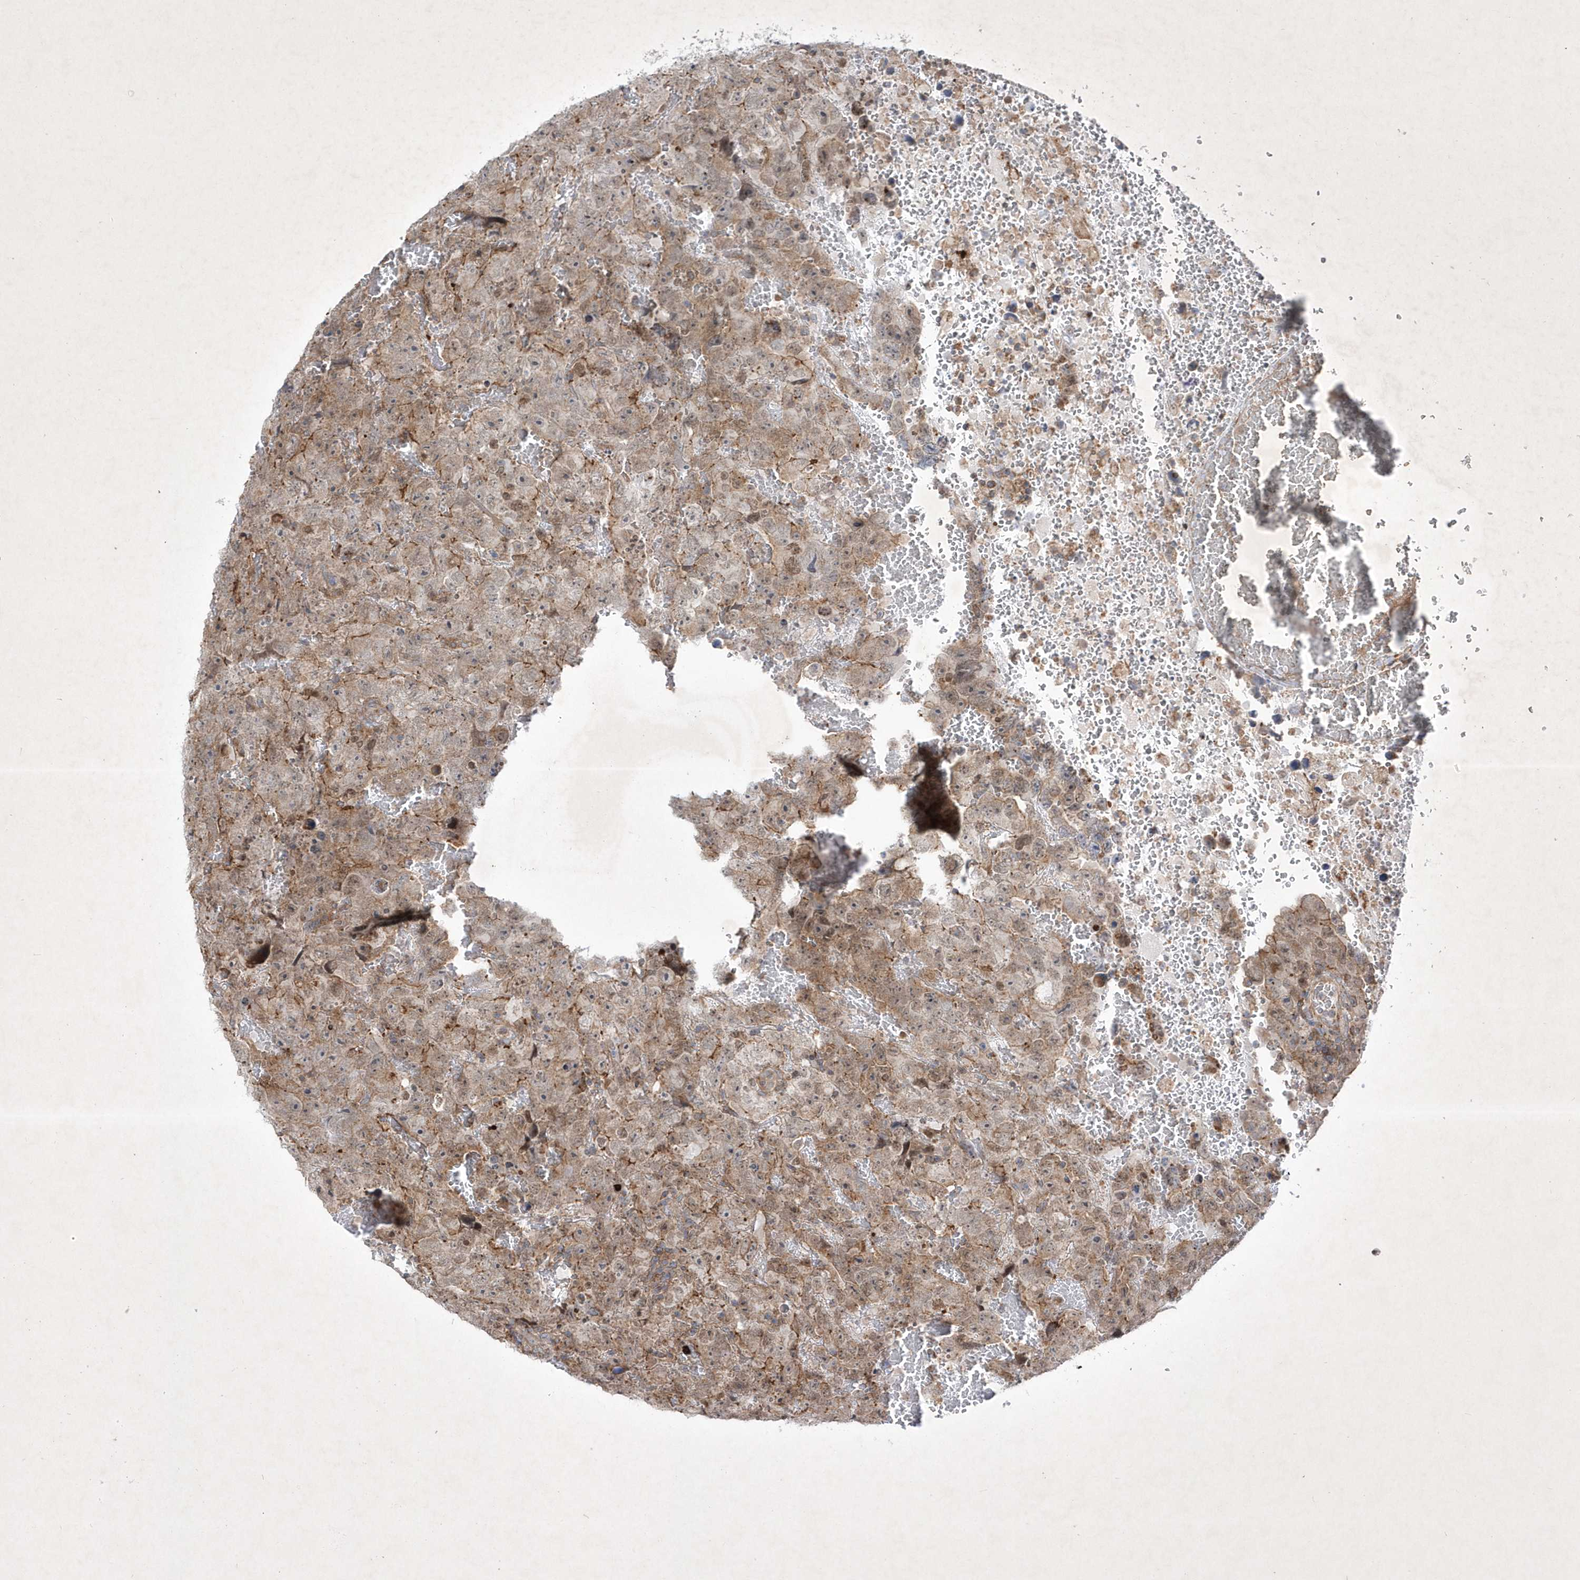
{"staining": {"intensity": "moderate", "quantity": ">75%", "location": "cytoplasmic/membranous,nuclear"}, "tissue": "testis cancer", "cell_type": "Tumor cells", "image_type": "cancer", "snomed": [{"axis": "morphology", "description": "Carcinoma, Embryonal, NOS"}, {"axis": "topography", "description": "Testis"}], "caption": "Embryonal carcinoma (testis) stained with DAB IHC exhibits medium levels of moderate cytoplasmic/membranous and nuclear expression in about >75% of tumor cells. The staining was performed using DAB to visualize the protein expression in brown, while the nuclei were stained in blue with hematoxylin (Magnification: 20x).", "gene": "OPA1", "patient": {"sex": "male", "age": 45}}